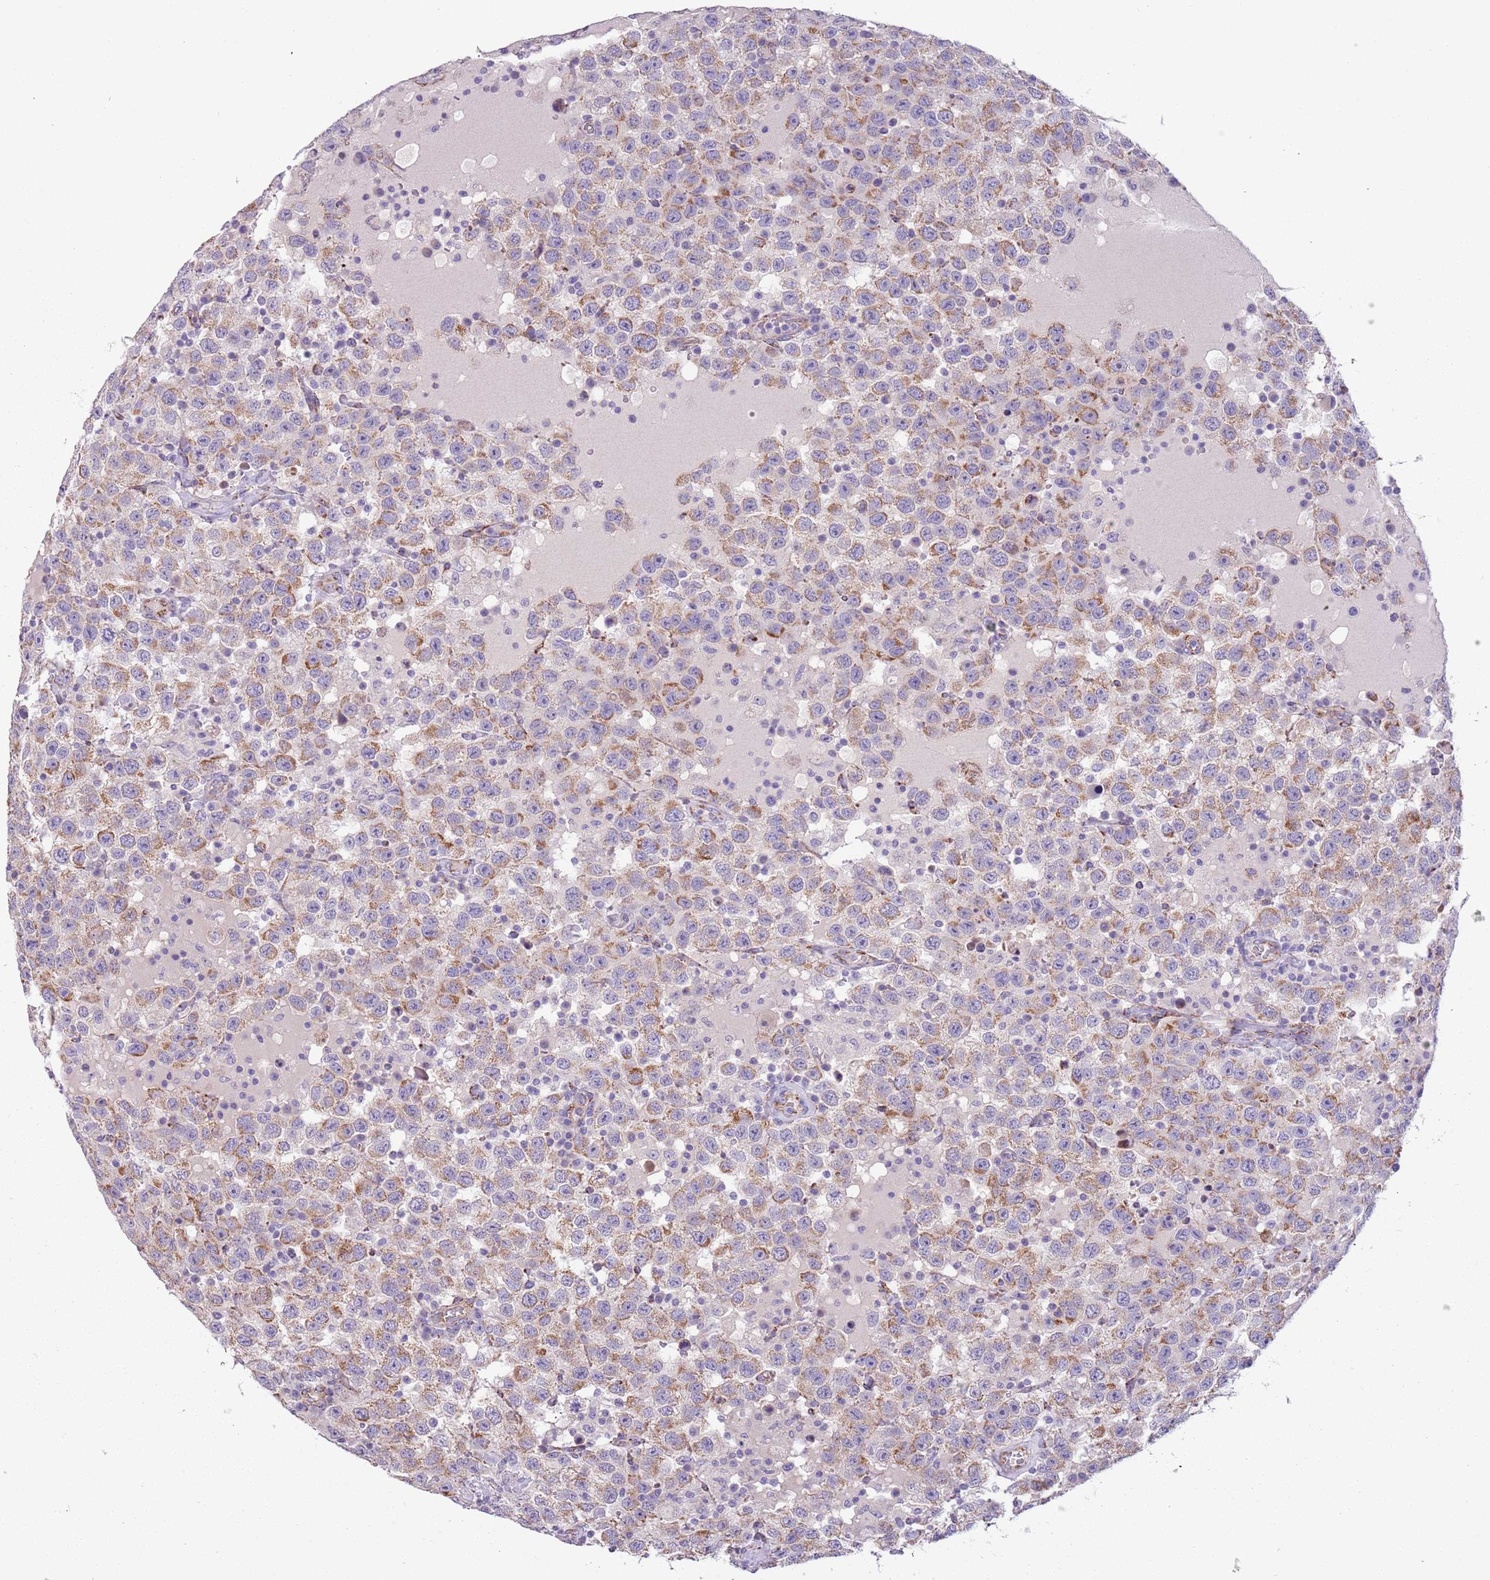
{"staining": {"intensity": "moderate", "quantity": "25%-75%", "location": "cytoplasmic/membranous"}, "tissue": "testis cancer", "cell_type": "Tumor cells", "image_type": "cancer", "snomed": [{"axis": "morphology", "description": "Seminoma, NOS"}, {"axis": "topography", "description": "Testis"}], "caption": "Approximately 25%-75% of tumor cells in testis cancer (seminoma) display moderate cytoplasmic/membranous protein positivity as visualized by brown immunohistochemical staining.", "gene": "RNF222", "patient": {"sex": "male", "age": 41}}